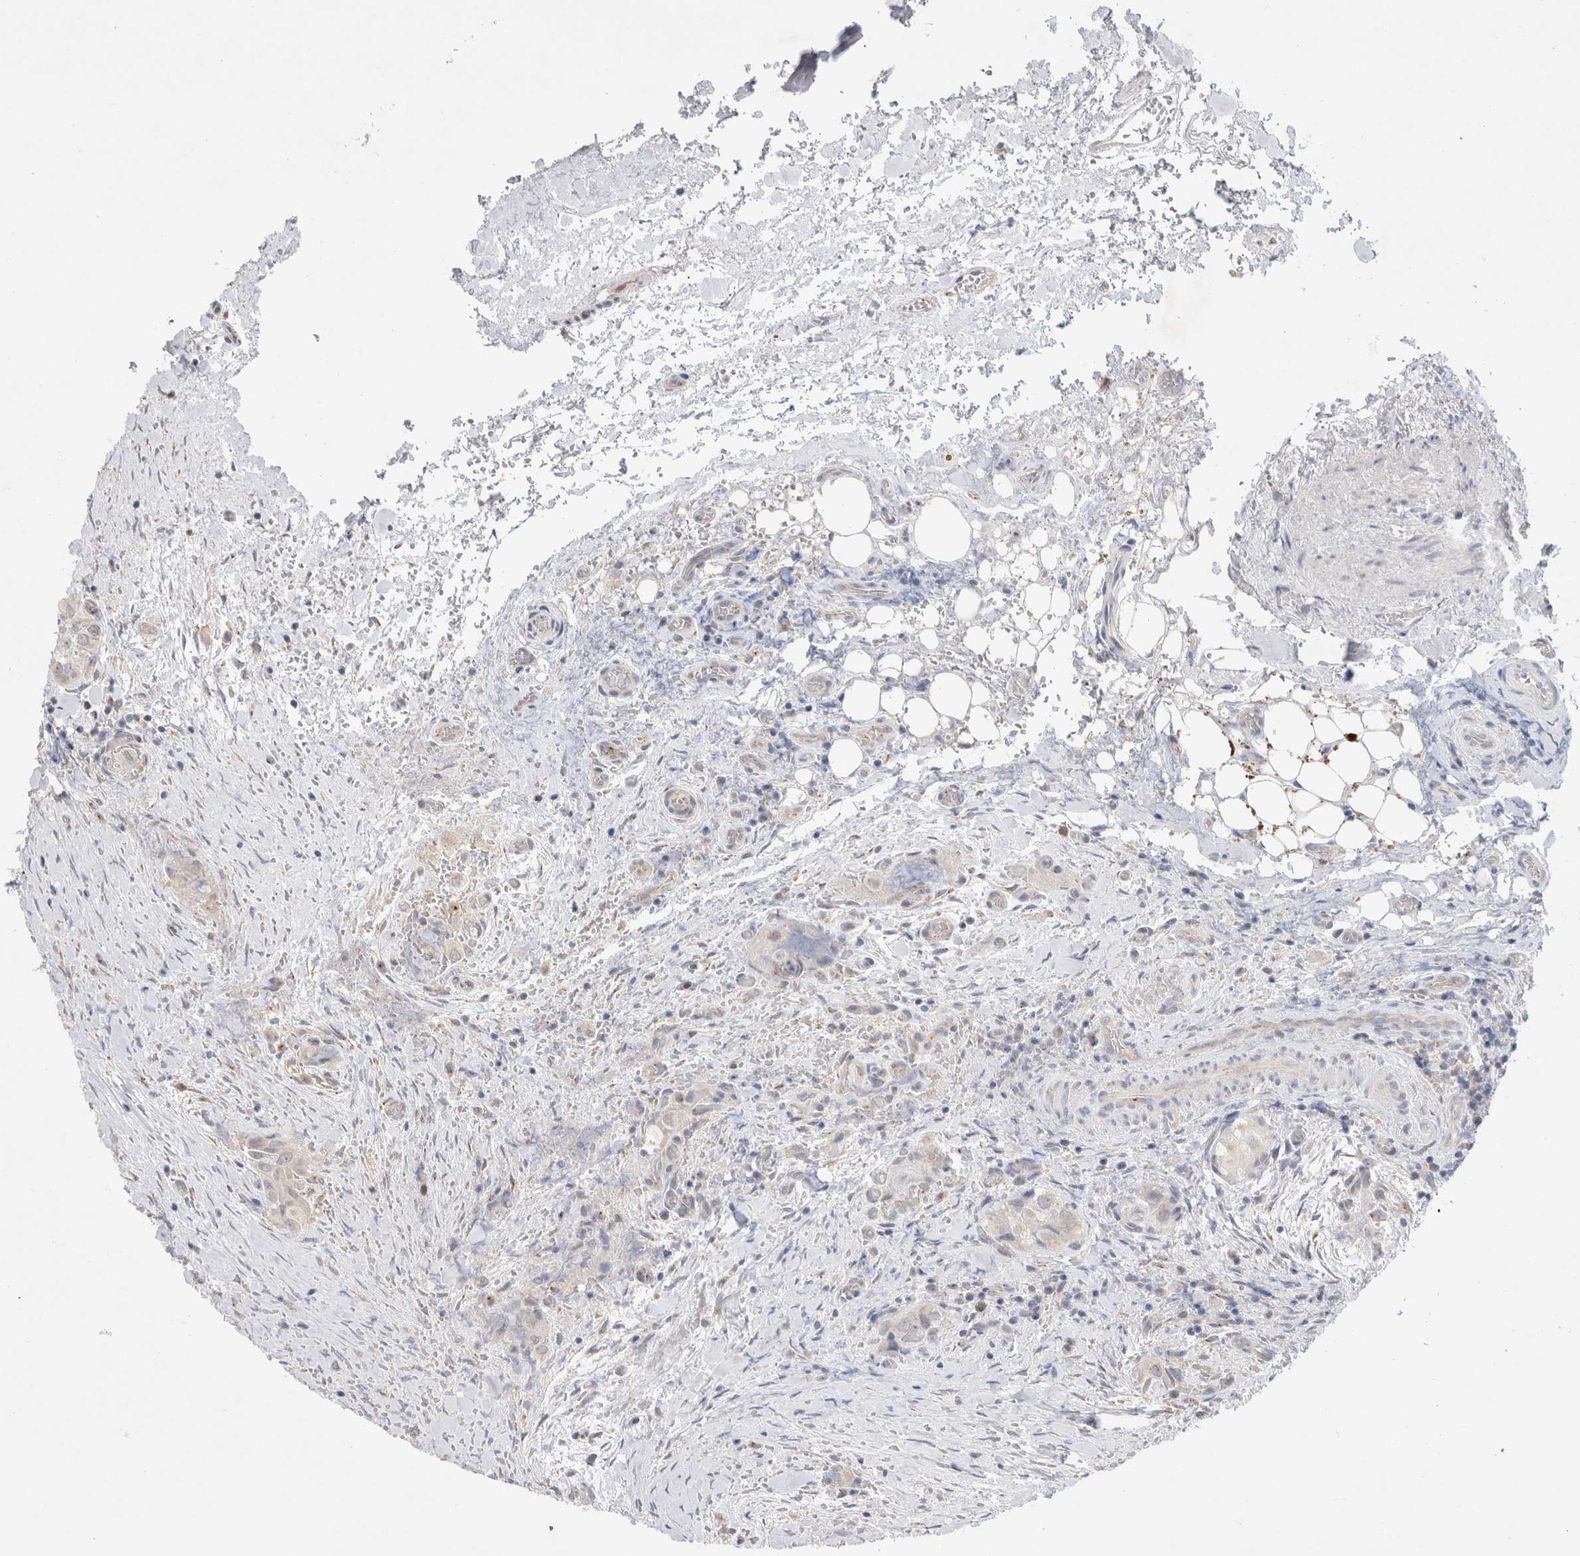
{"staining": {"intensity": "negative", "quantity": "none", "location": "none"}, "tissue": "thyroid cancer", "cell_type": "Tumor cells", "image_type": "cancer", "snomed": [{"axis": "morphology", "description": "Papillary adenocarcinoma, NOS"}, {"axis": "topography", "description": "Thyroid gland"}], "caption": "There is no significant positivity in tumor cells of papillary adenocarcinoma (thyroid). Brightfield microscopy of immunohistochemistry stained with DAB (3,3'-diaminobenzidine) (brown) and hematoxylin (blue), captured at high magnification.", "gene": "BICD2", "patient": {"sex": "female", "age": 59}}